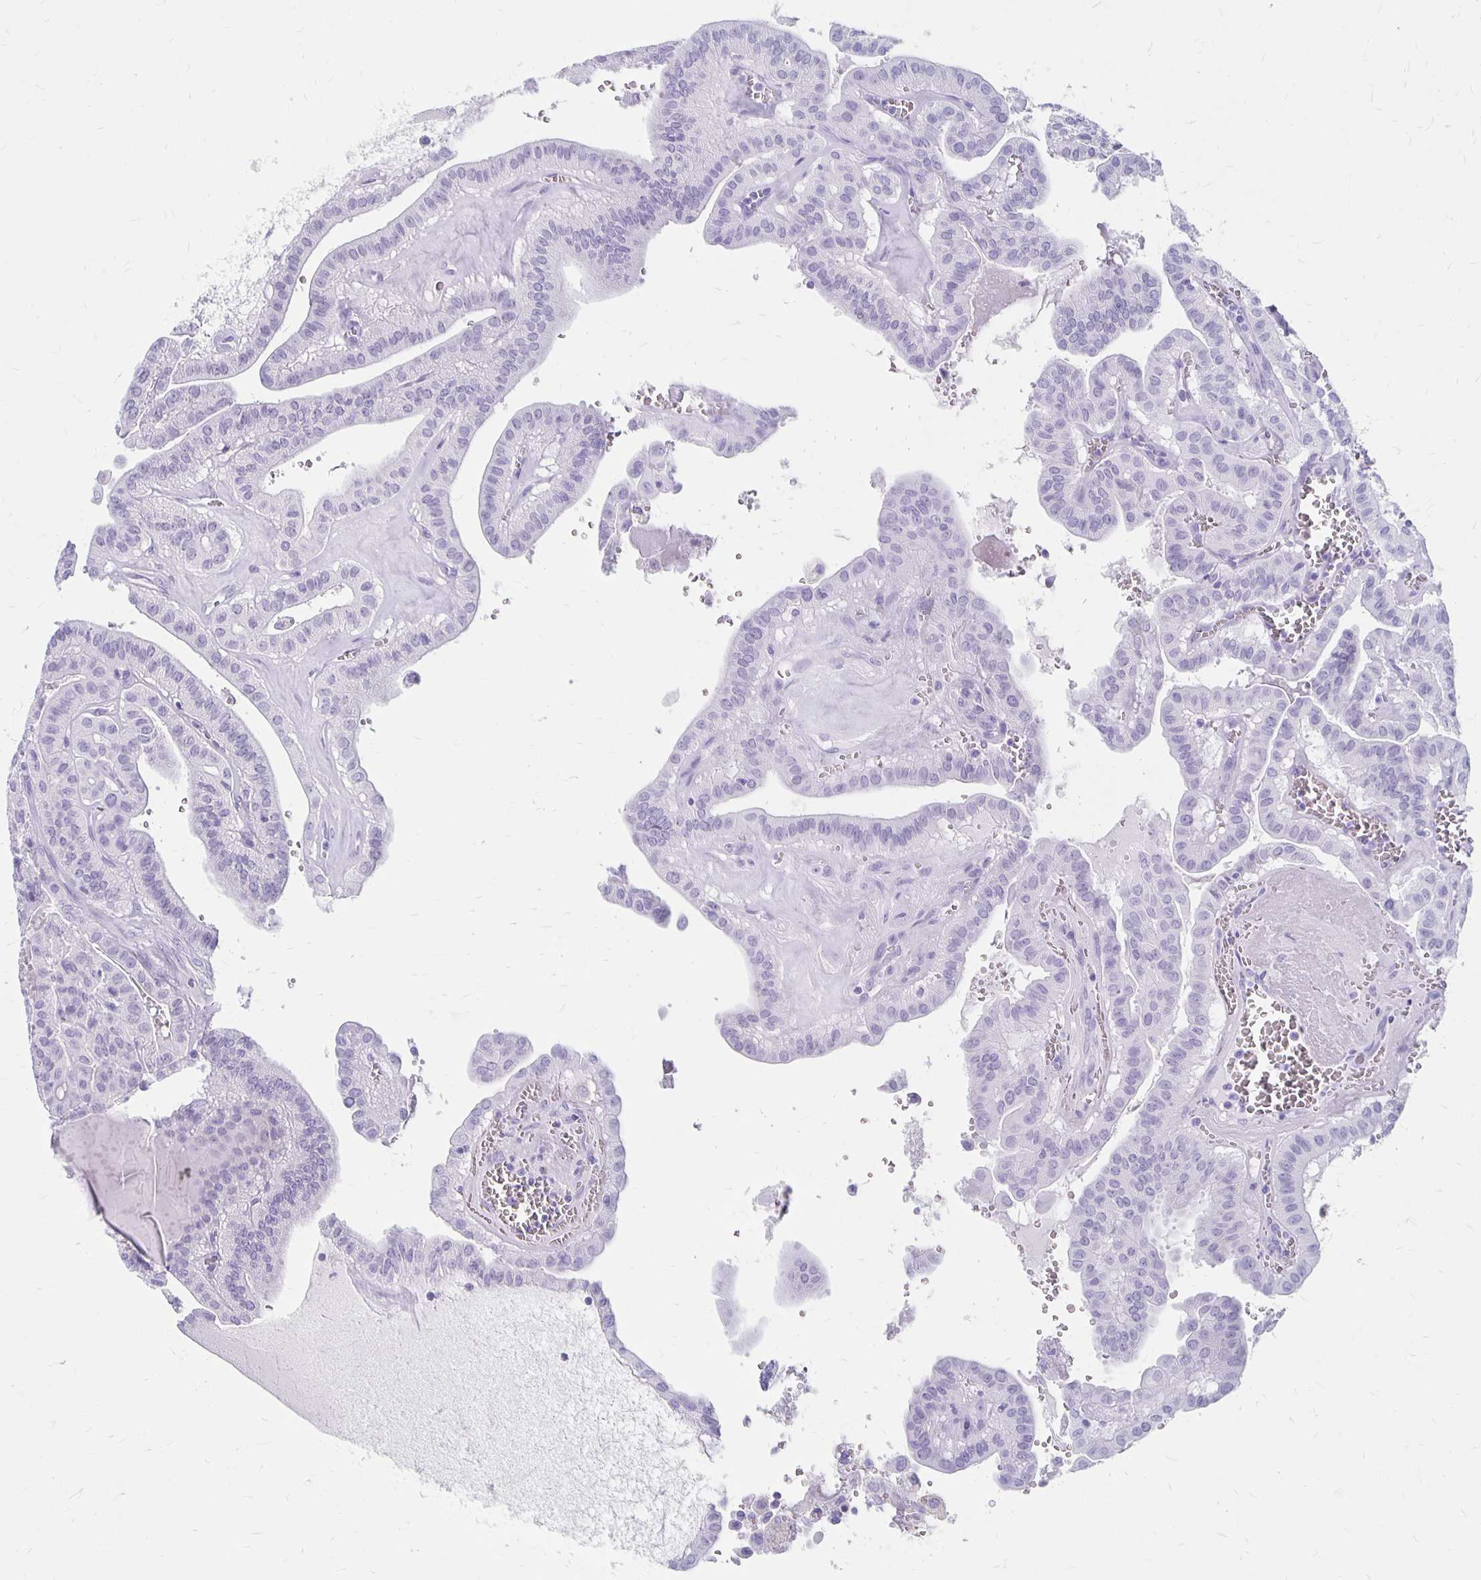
{"staining": {"intensity": "negative", "quantity": "none", "location": "none"}, "tissue": "thyroid cancer", "cell_type": "Tumor cells", "image_type": "cancer", "snomed": [{"axis": "morphology", "description": "Papillary adenocarcinoma, NOS"}, {"axis": "topography", "description": "Thyroid gland"}], "caption": "High power microscopy photomicrograph of an immunohistochemistry (IHC) photomicrograph of papillary adenocarcinoma (thyroid), revealing no significant expression in tumor cells.", "gene": "MAGEC2", "patient": {"sex": "male", "age": 52}}